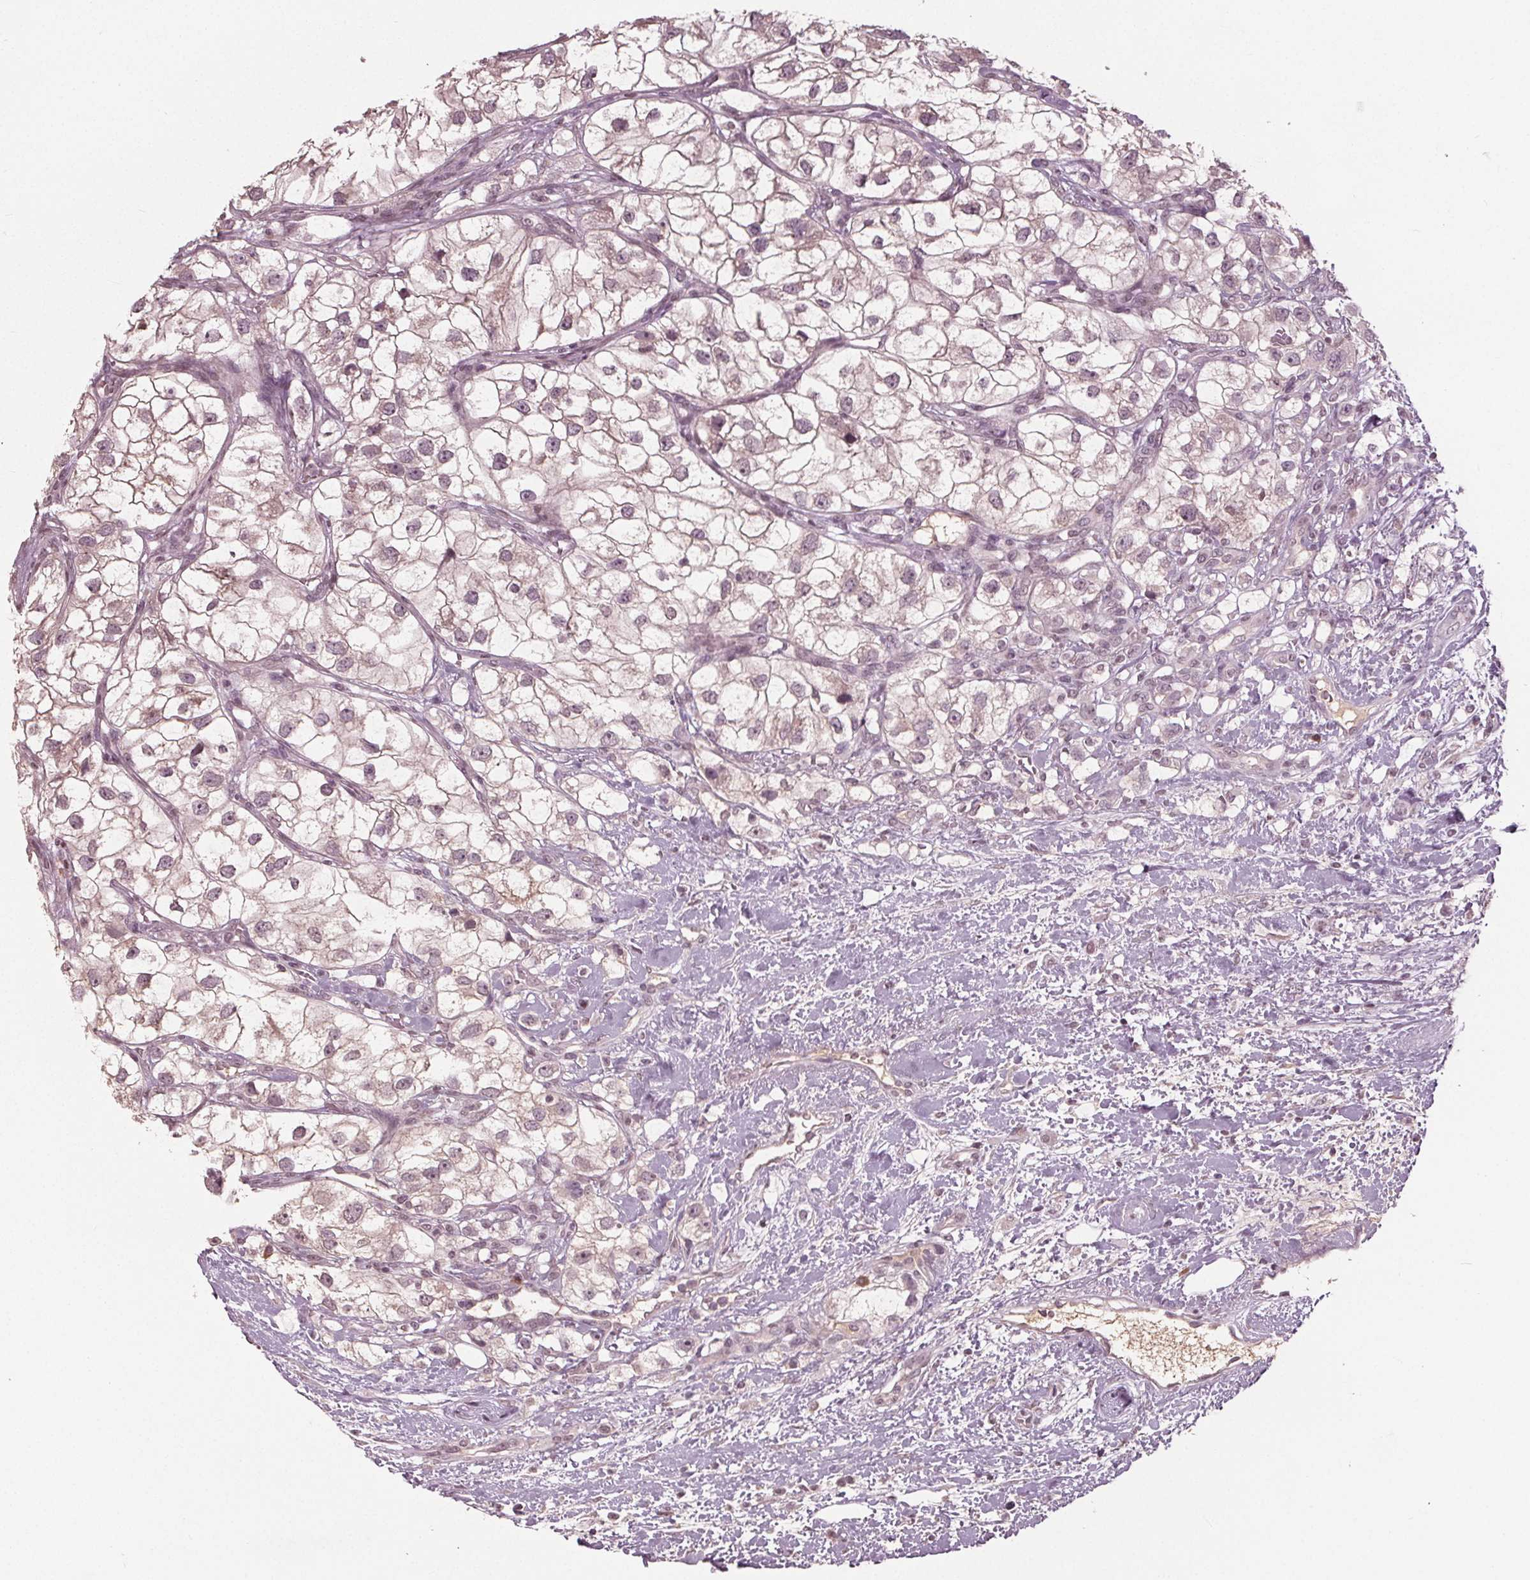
{"staining": {"intensity": "negative", "quantity": "none", "location": "none"}, "tissue": "renal cancer", "cell_type": "Tumor cells", "image_type": "cancer", "snomed": [{"axis": "morphology", "description": "Adenocarcinoma, NOS"}, {"axis": "topography", "description": "Kidney"}], "caption": "A histopathology image of adenocarcinoma (renal) stained for a protein demonstrates no brown staining in tumor cells.", "gene": "CXCL16", "patient": {"sex": "male", "age": 59}}